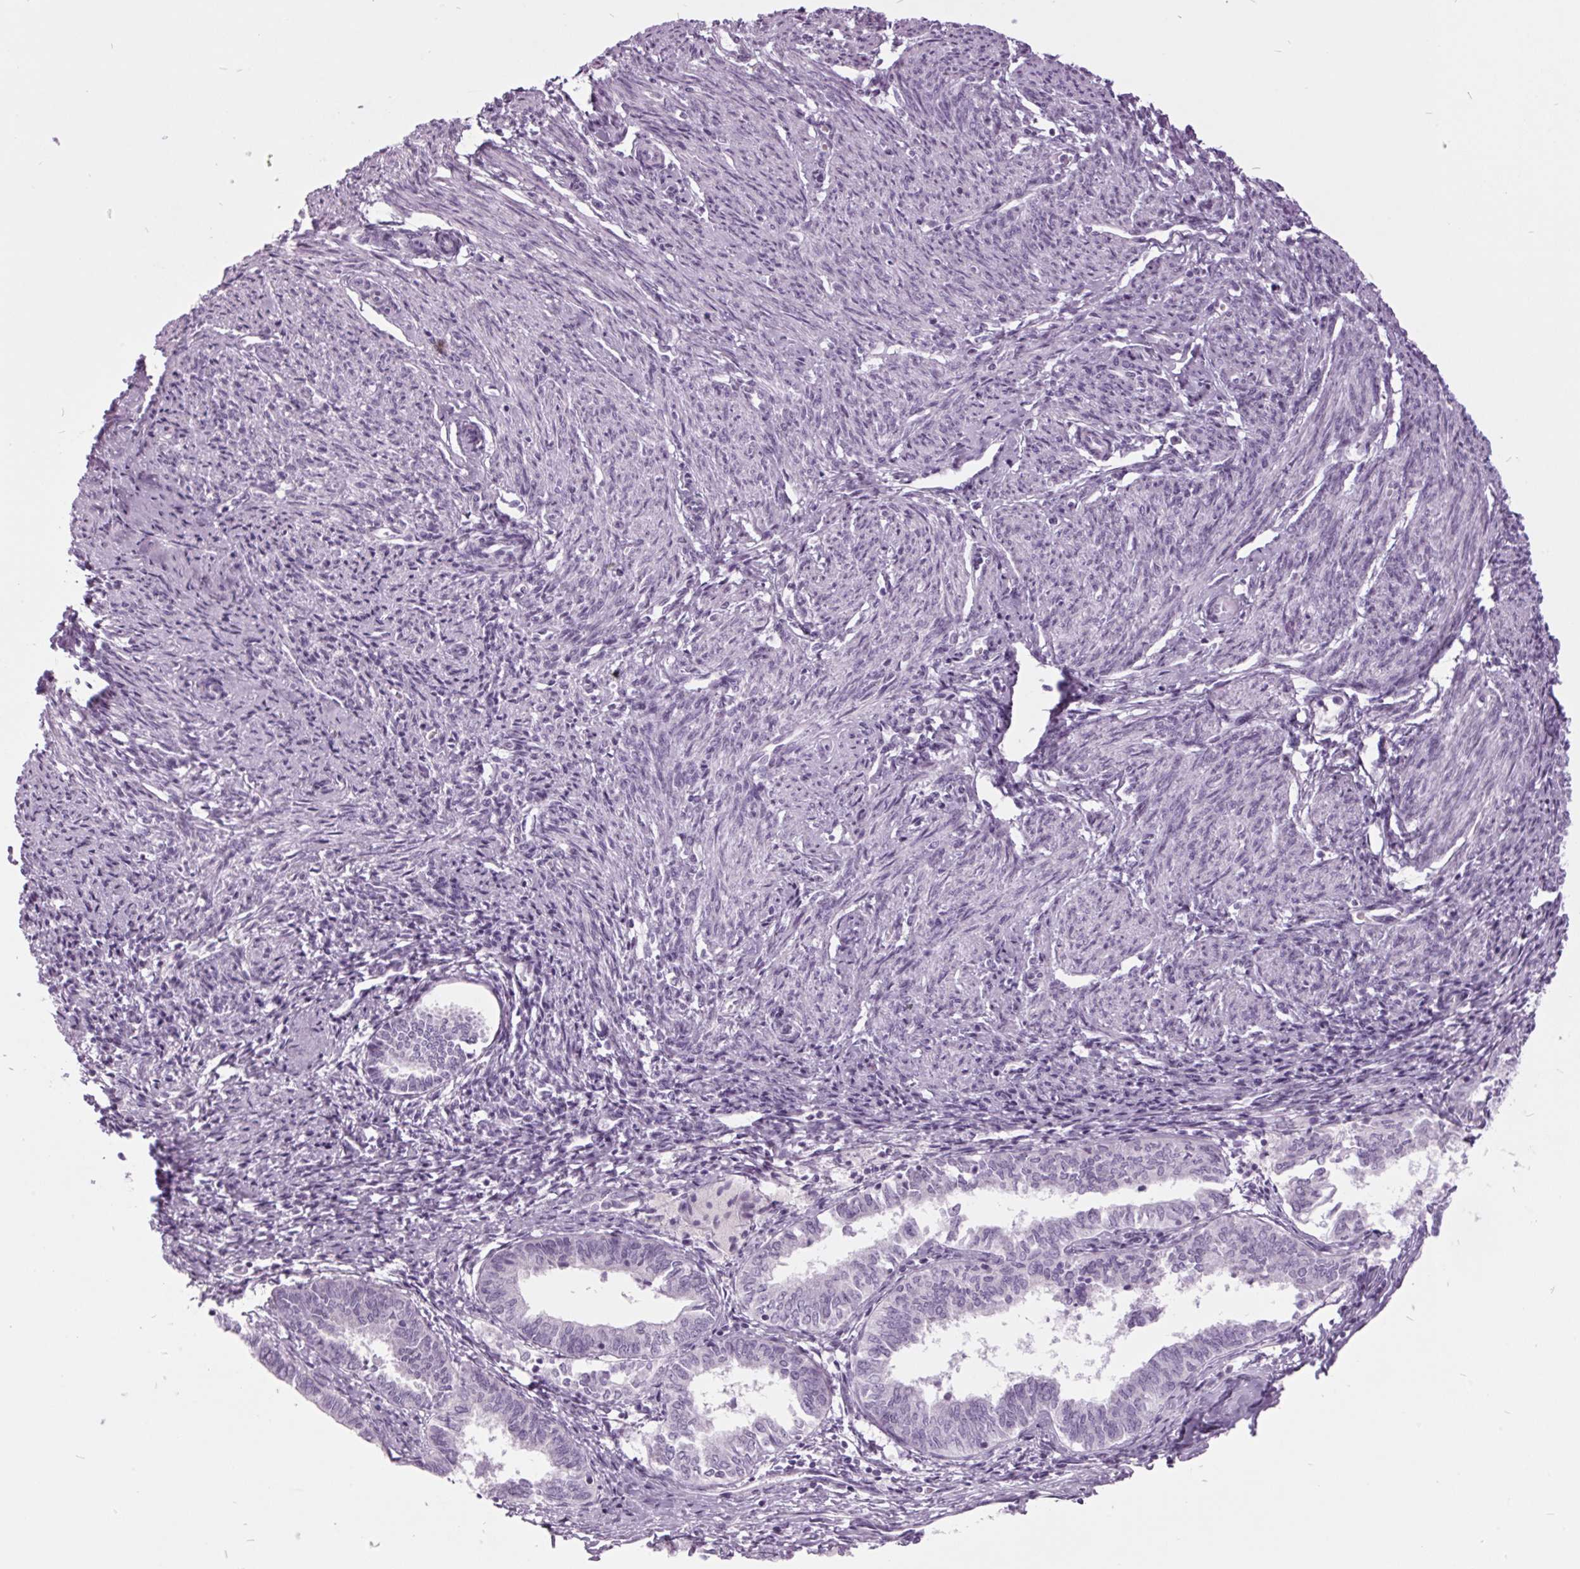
{"staining": {"intensity": "negative", "quantity": "none", "location": "none"}, "tissue": "endometrial cancer", "cell_type": "Tumor cells", "image_type": "cancer", "snomed": [{"axis": "morphology", "description": "Carcinoma, NOS"}, {"axis": "topography", "description": "Uterus"}], "caption": "An immunohistochemistry (IHC) image of carcinoma (endometrial) is shown. There is no staining in tumor cells of carcinoma (endometrial). (Brightfield microscopy of DAB immunohistochemistry at high magnification).", "gene": "ODAD2", "patient": {"sex": "female", "age": 76}}